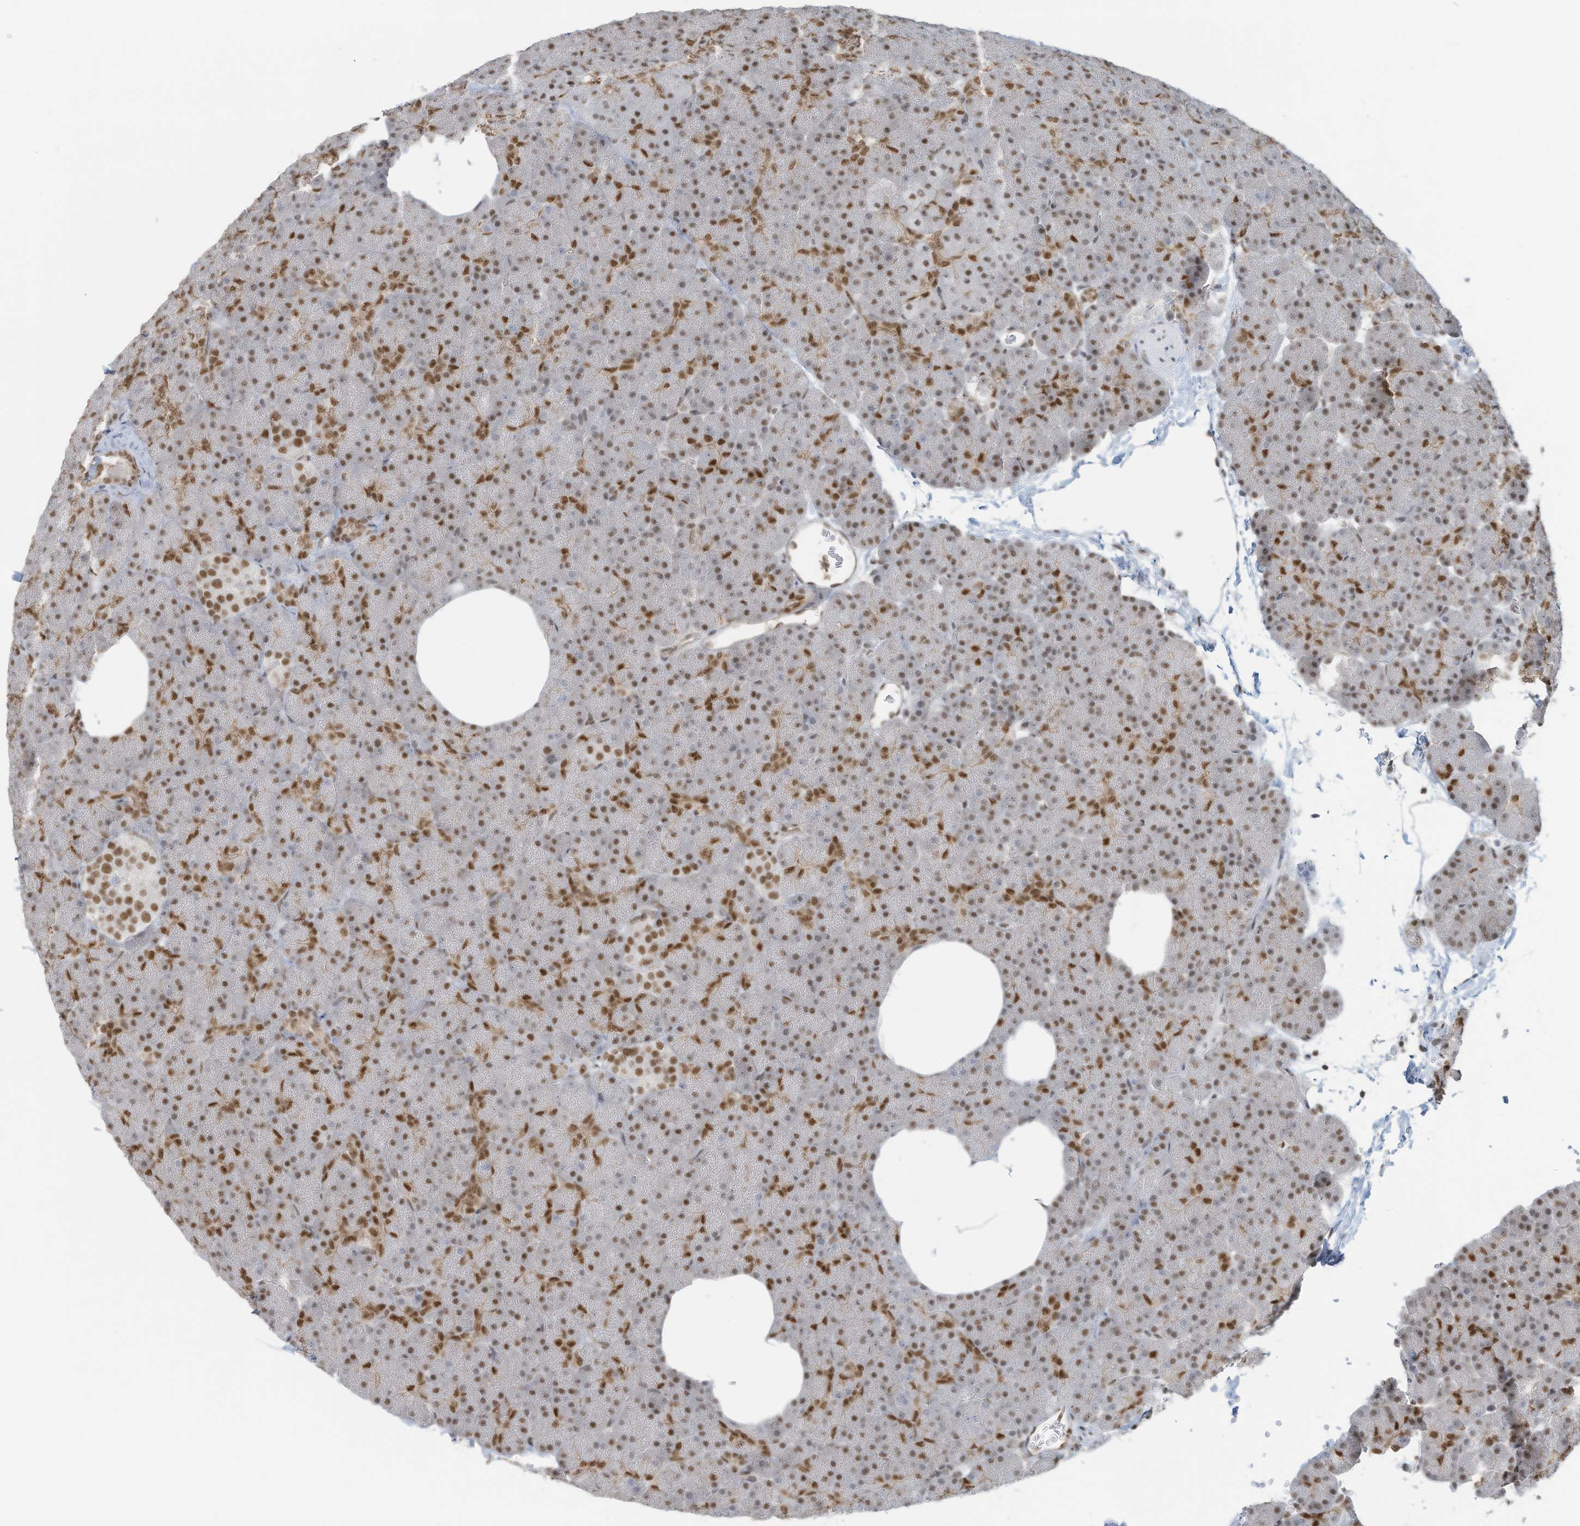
{"staining": {"intensity": "moderate", "quantity": ">75%", "location": "nuclear"}, "tissue": "pancreas", "cell_type": "Exocrine glandular cells", "image_type": "normal", "snomed": [{"axis": "morphology", "description": "Normal tissue, NOS"}, {"axis": "morphology", "description": "Carcinoid, malignant, NOS"}, {"axis": "topography", "description": "Pancreas"}], "caption": "The image demonstrates immunohistochemical staining of benign pancreas. There is moderate nuclear staining is appreciated in about >75% of exocrine glandular cells.", "gene": "DBR1", "patient": {"sex": "female", "age": 35}}